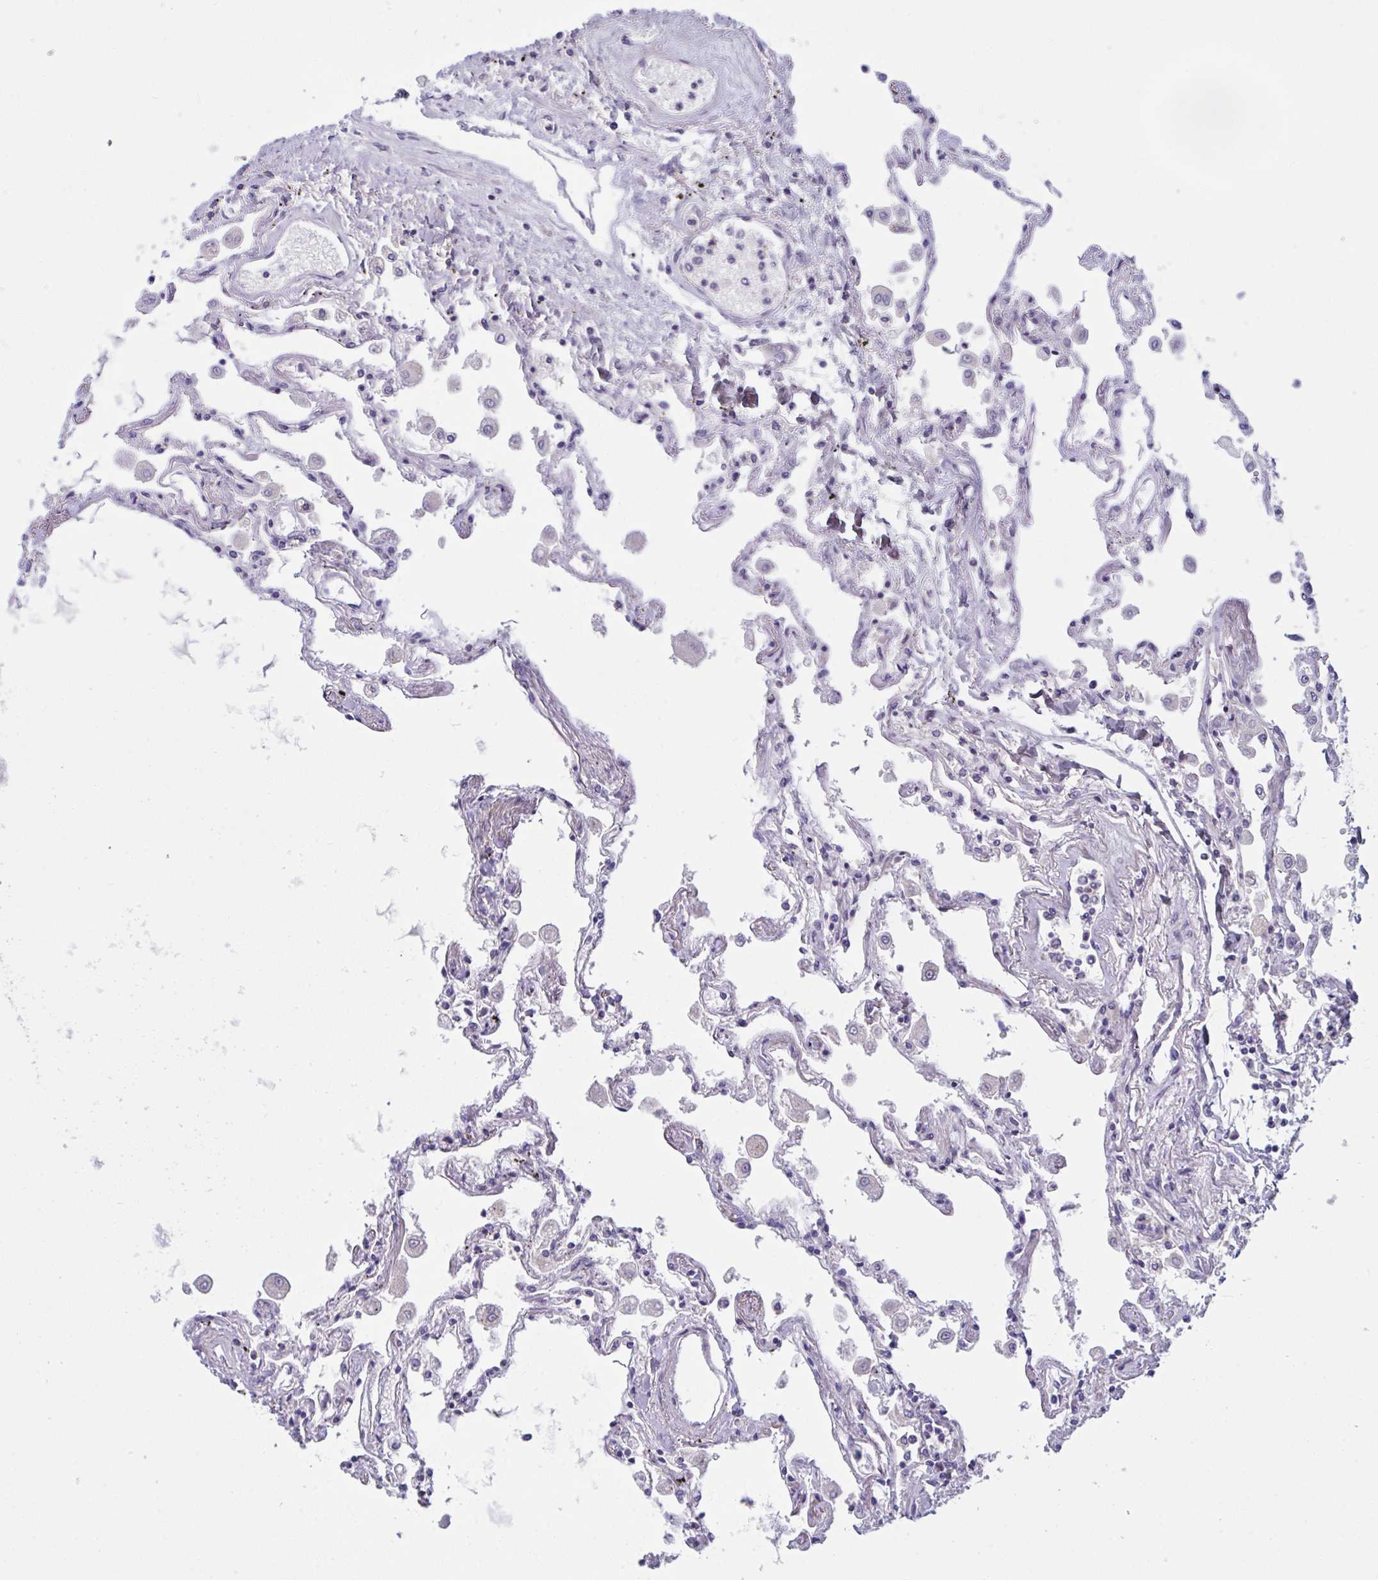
{"staining": {"intensity": "negative", "quantity": "none", "location": "none"}, "tissue": "lung", "cell_type": "Alveolar cells", "image_type": "normal", "snomed": [{"axis": "morphology", "description": "Normal tissue, NOS"}, {"axis": "morphology", "description": "Adenocarcinoma, NOS"}, {"axis": "topography", "description": "Cartilage tissue"}, {"axis": "topography", "description": "Lung"}], "caption": "IHC photomicrograph of normal lung: human lung stained with DAB (3,3'-diaminobenzidine) reveals no significant protein expression in alveolar cells. Brightfield microscopy of IHC stained with DAB (3,3'-diaminobenzidine) (brown) and hematoxylin (blue), captured at high magnification.", "gene": "MRPS2", "patient": {"sex": "female", "age": 67}}